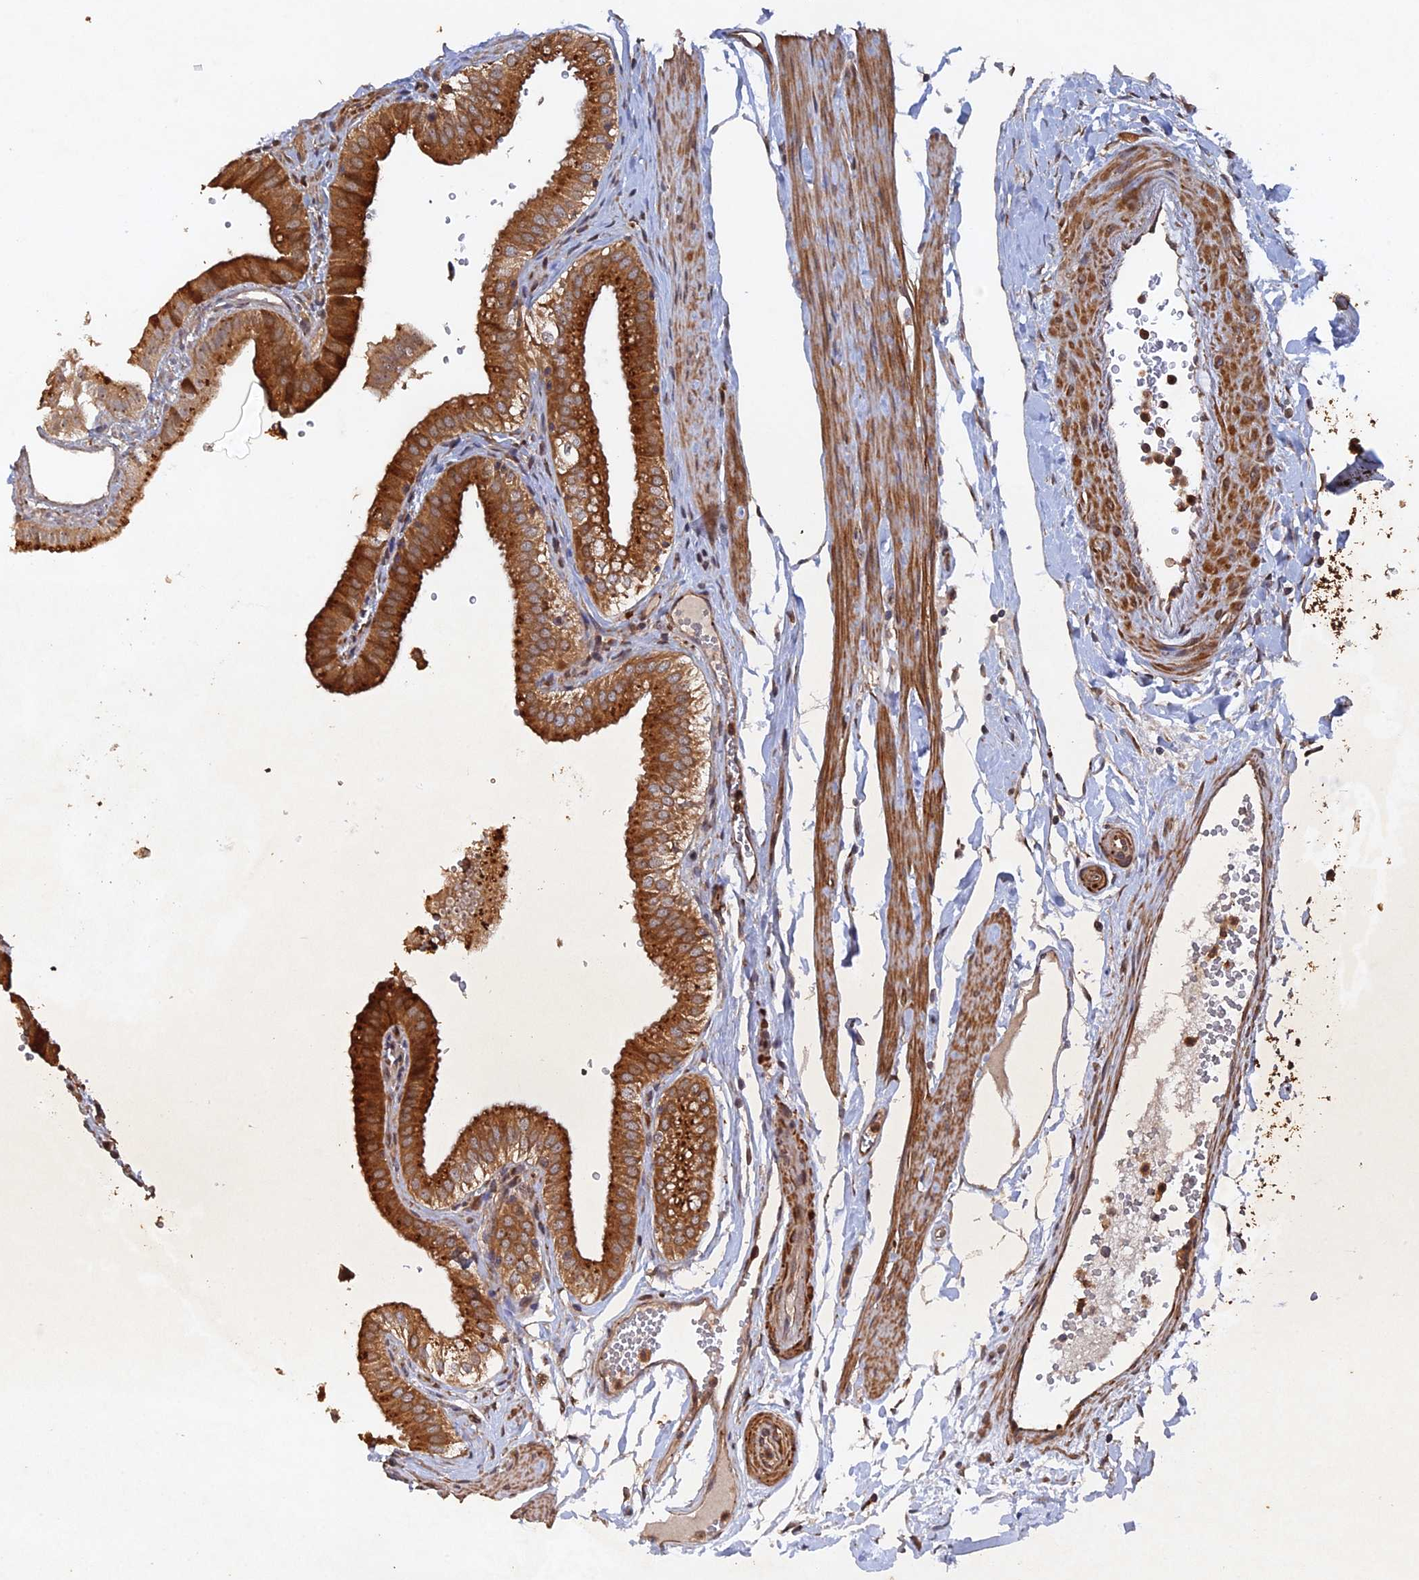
{"staining": {"intensity": "strong", "quantity": ">75%", "location": "cytoplasmic/membranous"}, "tissue": "gallbladder", "cell_type": "Glandular cells", "image_type": "normal", "snomed": [{"axis": "morphology", "description": "Normal tissue, NOS"}, {"axis": "topography", "description": "Gallbladder"}], "caption": "About >75% of glandular cells in unremarkable human gallbladder show strong cytoplasmic/membranous protein expression as visualized by brown immunohistochemical staining.", "gene": "VPS37C", "patient": {"sex": "female", "age": 61}}